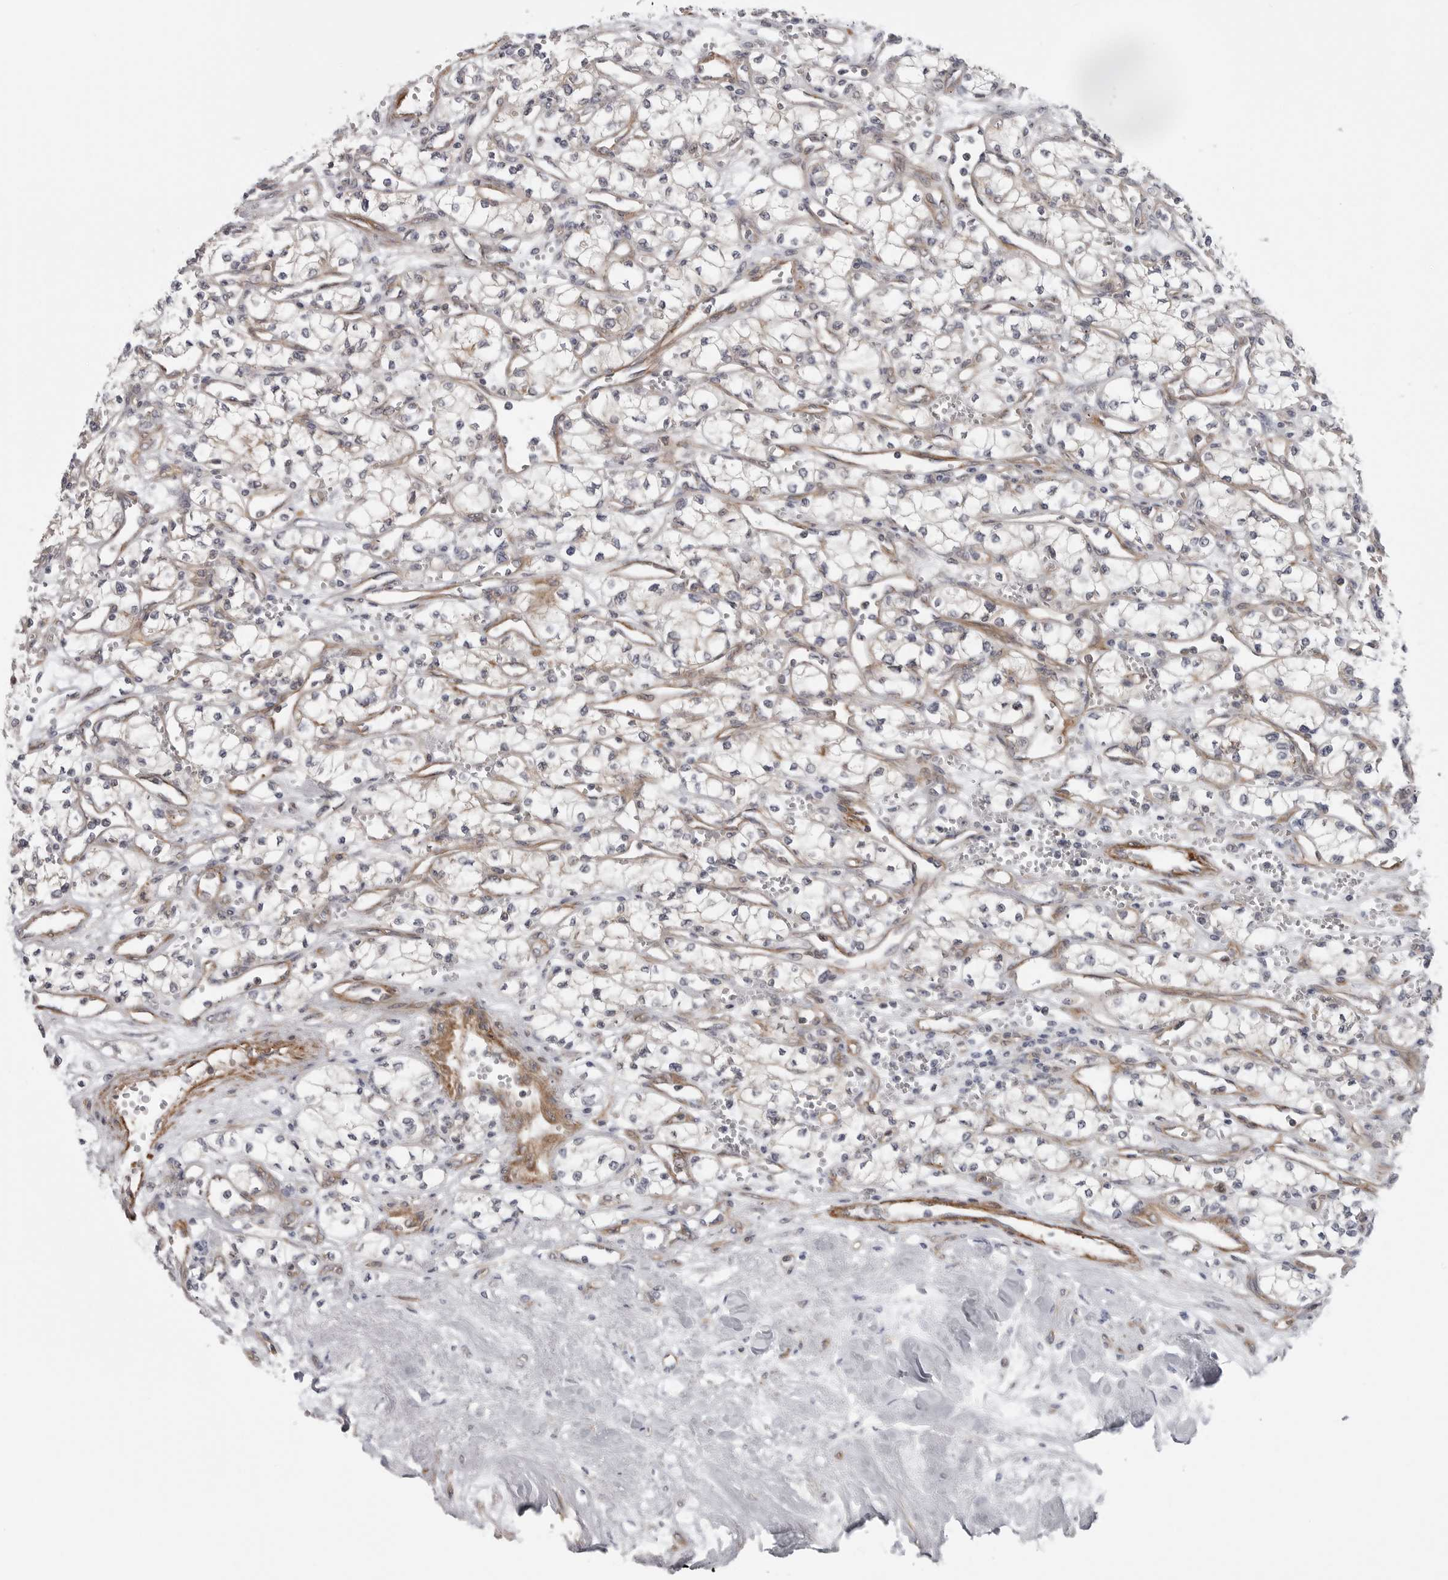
{"staining": {"intensity": "negative", "quantity": "none", "location": "none"}, "tissue": "renal cancer", "cell_type": "Tumor cells", "image_type": "cancer", "snomed": [{"axis": "morphology", "description": "Adenocarcinoma, NOS"}, {"axis": "topography", "description": "Kidney"}], "caption": "The image displays no significant expression in tumor cells of renal adenocarcinoma. (DAB immunohistochemistry with hematoxylin counter stain).", "gene": "SCP2", "patient": {"sex": "male", "age": 59}}